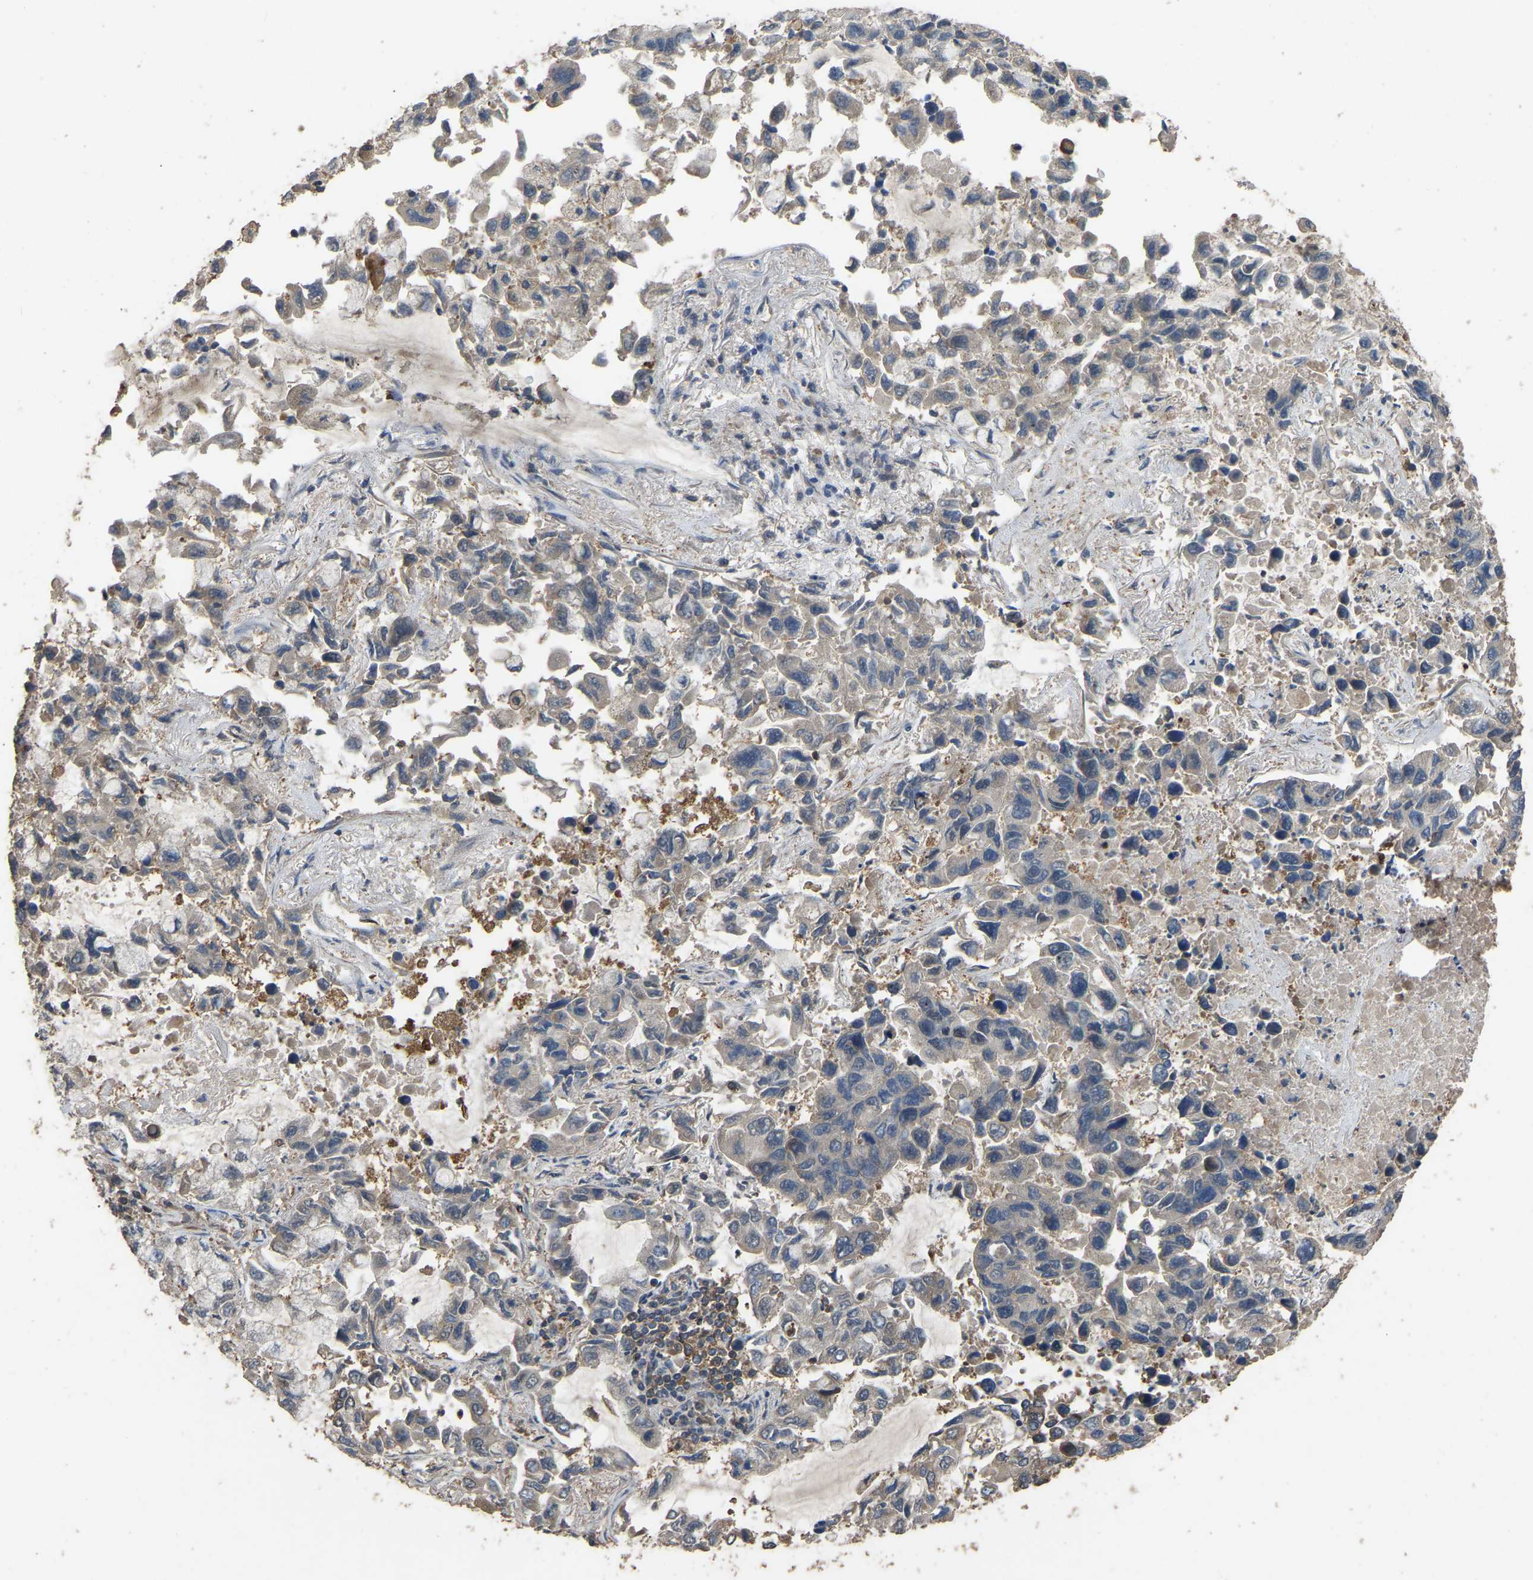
{"staining": {"intensity": "weak", "quantity": "<25%", "location": "cytoplasmic/membranous"}, "tissue": "lung cancer", "cell_type": "Tumor cells", "image_type": "cancer", "snomed": [{"axis": "morphology", "description": "Adenocarcinoma, NOS"}, {"axis": "topography", "description": "Lung"}], "caption": "Immunohistochemistry (IHC) of lung cancer (adenocarcinoma) reveals no staining in tumor cells.", "gene": "FHIT", "patient": {"sex": "male", "age": 64}}